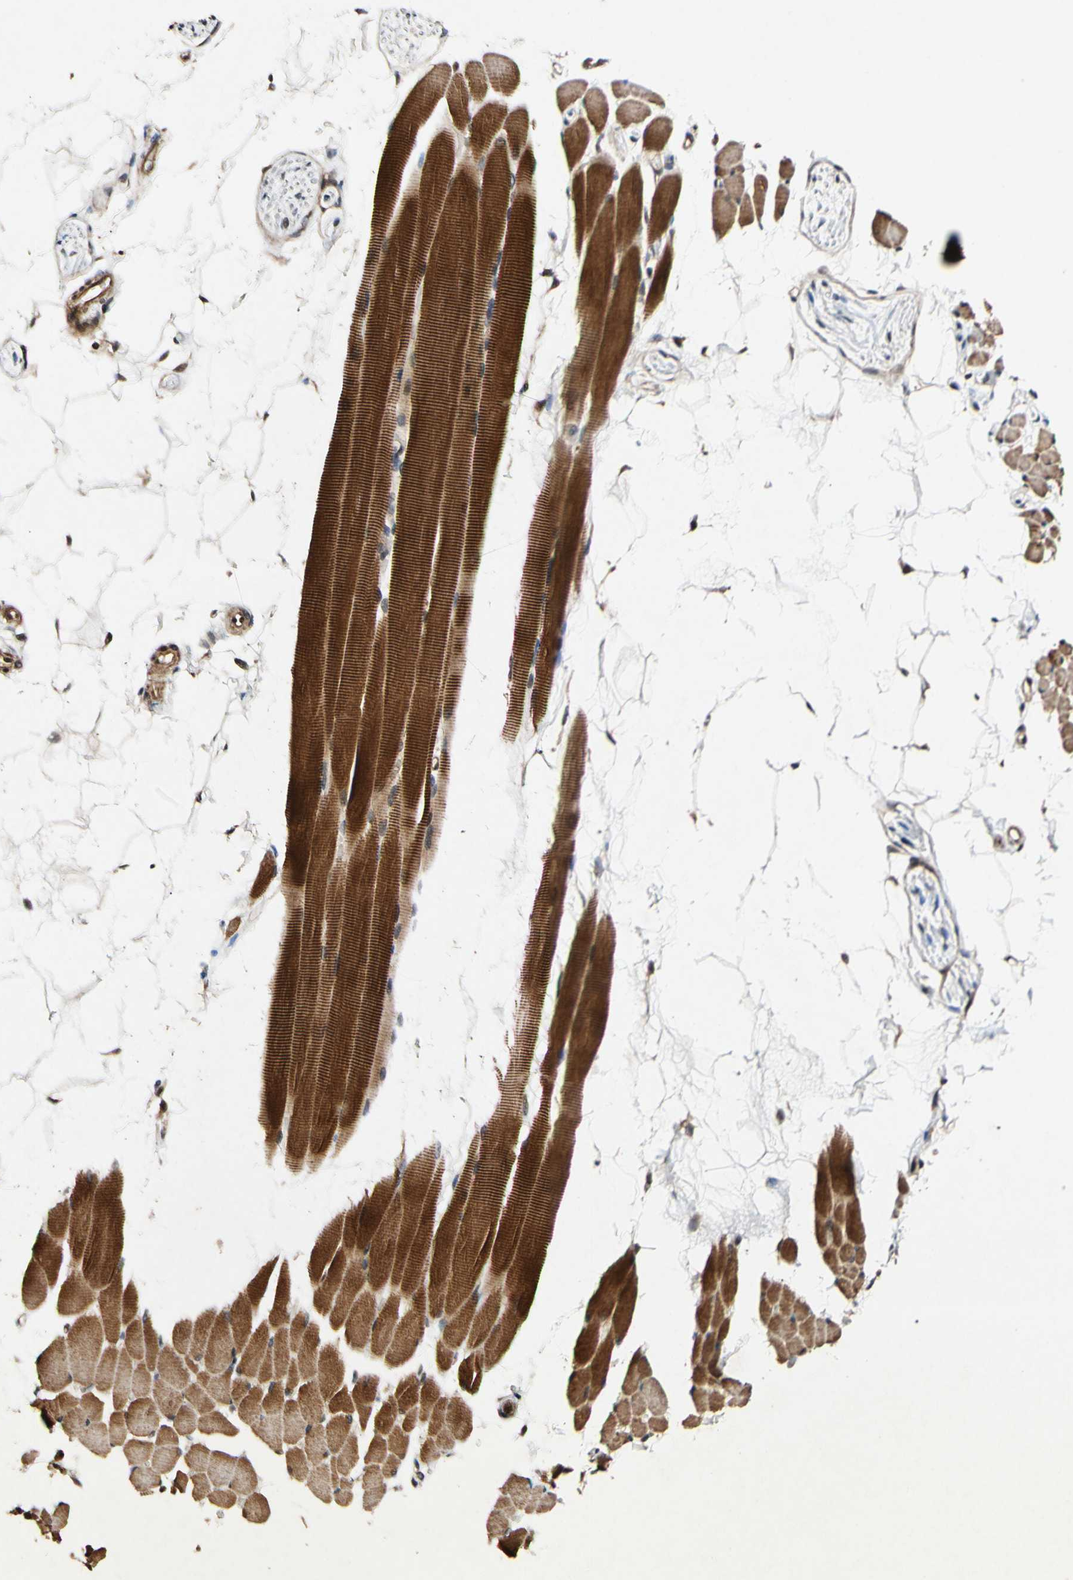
{"staining": {"intensity": "strong", "quantity": ">75%", "location": "cytoplasmic/membranous"}, "tissue": "skeletal muscle", "cell_type": "Myocytes", "image_type": "normal", "snomed": [{"axis": "morphology", "description": "Normal tissue, NOS"}, {"axis": "topography", "description": "Skeletal muscle"}, {"axis": "topography", "description": "Oral tissue"}, {"axis": "topography", "description": "Peripheral nerve tissue"}], "caption": "The image displays staining of normal skeletal muscle, revealing strong cytoplasmic/membranous protein positivity (brown color) within myocytes.", "gene": "CSNK1E", "patient": {"sex": "female", "age": 84}}